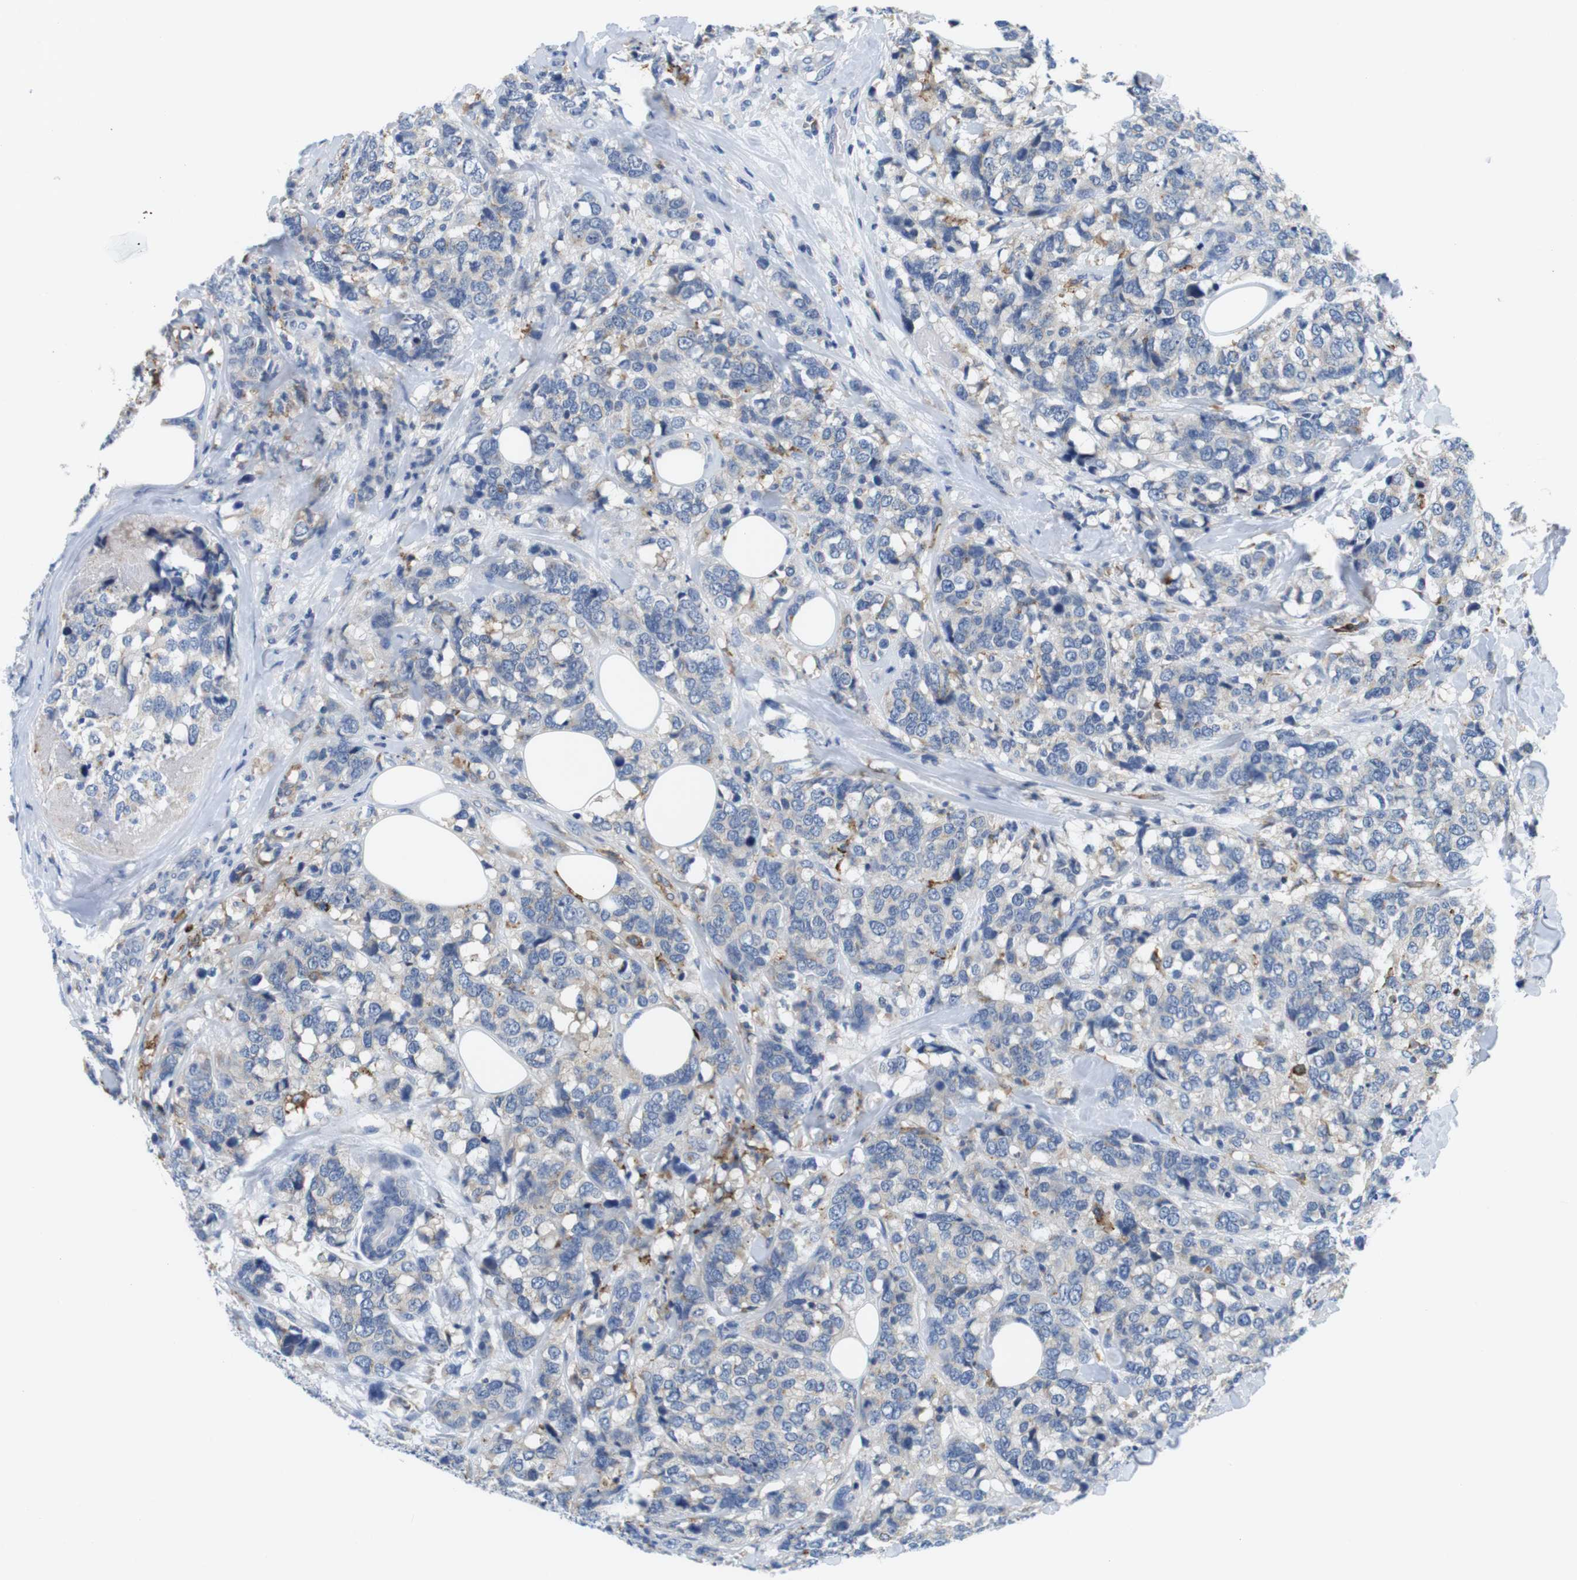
{"staining": {"intensity": "negative", "quantity": "none", "location": "none"}, "tissue": "breast cancer", "cell_type": "Tumor cells", "image_type": "cancer", "snomed": [{"axis": "morphology", "description": "Lobular carcinoma"}, {"axis": "topography", "description": "Breast"}], "caption": "Human breast cancer (lobular carcinoma) stained for a protein using immunohistochemistry shows no expression in tumor cells.", "gene": "CNGA2", "patient": {"sex": "female", "age": 59}}